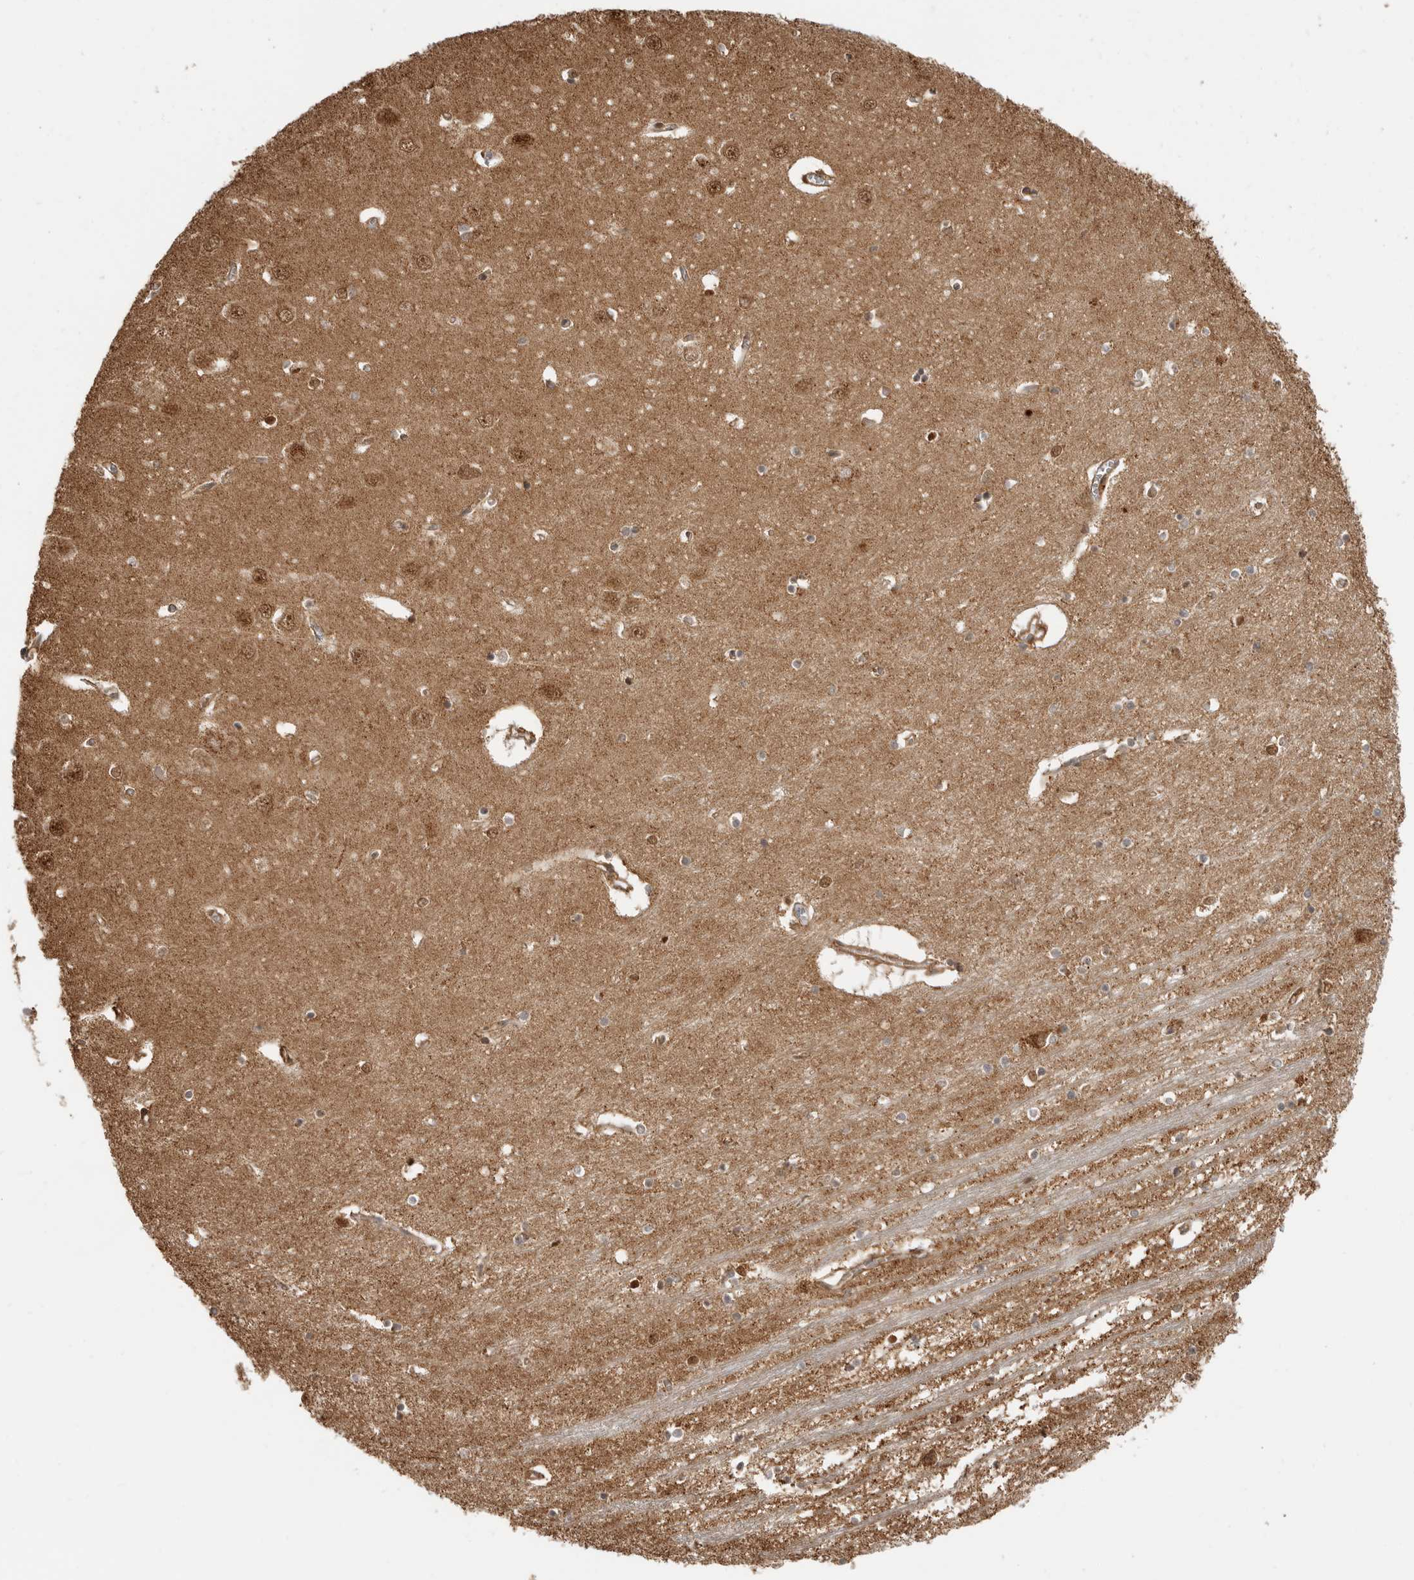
{"staining": {"intensity": "moderate", "quantity": ">75%", "location": "cytoplasmic/membranous,nuclear"}, "tissue": "hippocampus", "cell_type": "Glial cells", "image_type": "normal", "snomed": [{"axis": "morphology", "description": "Normal tissue, NOS"}, {"axis": "topography", "description": "Hippocampus"}], "caption": "The immunohistochemical stain highlights moderate cytoplasmic/membranous,nuclear expression in glial cells of benign hippocampus.", "gene": "BMP2K", "patient": {"sex": "male", "age": 70}}